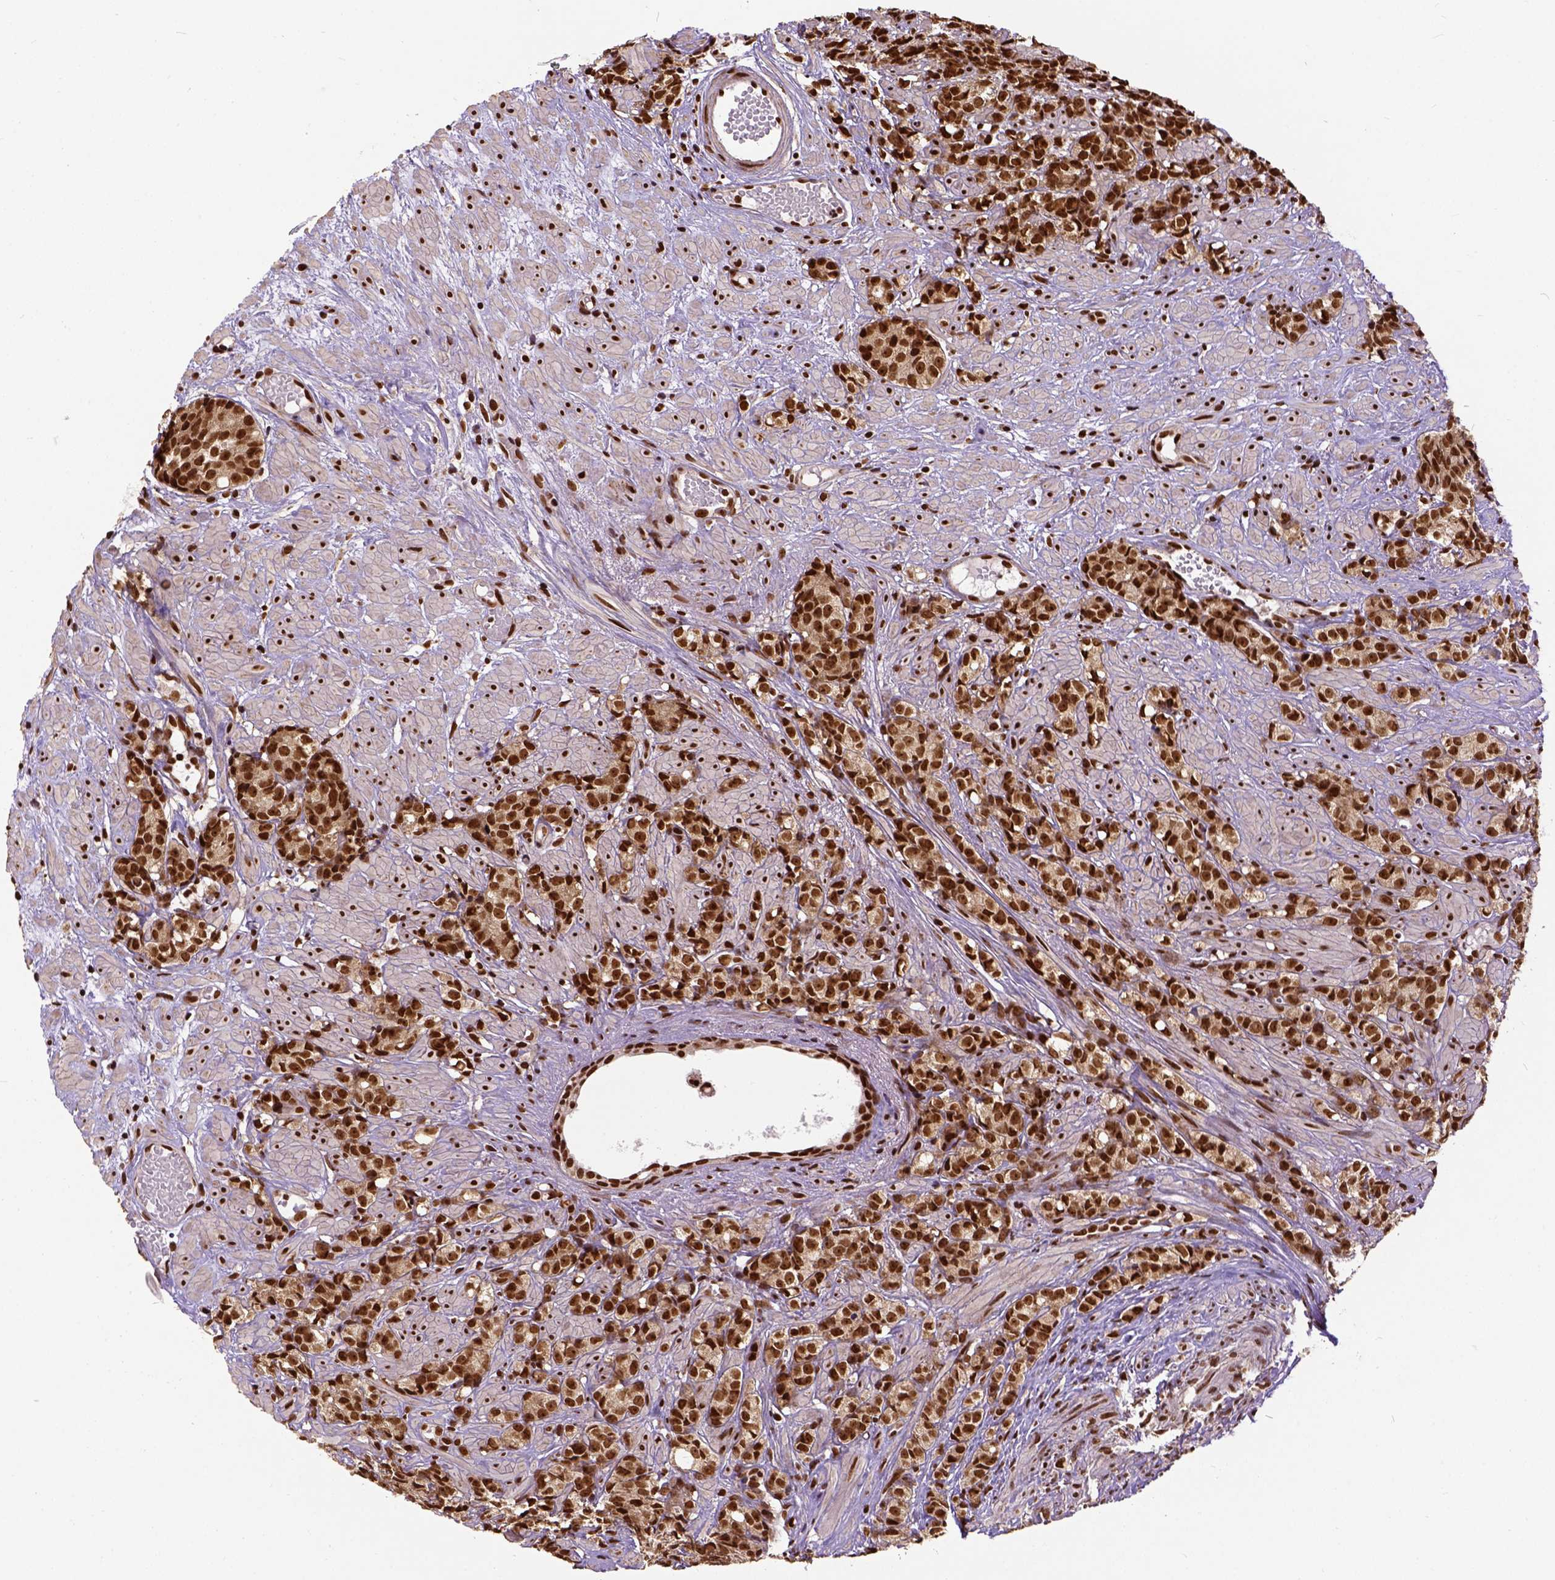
{"staining": {"intensity": "strong", "quantity": ">75%", "location": "nuclear"}, "tissue": "prostate cancer", "cell_type": "Tumor cells", "image_type": "cancer", "snomed": [{"axis": "morphology", "description": "Adenocarcinoma, High grade"}, {"axis": "topography", "description": "Prostate"}], "caption": "This image demonstrates IHC staining of high-grade adenocarcinoma (prostate), with high strong nuclear expression in approximately >75% of tumor cells.", "gene": "NACC1", "patient": {"sex": "male", "age": 81}}